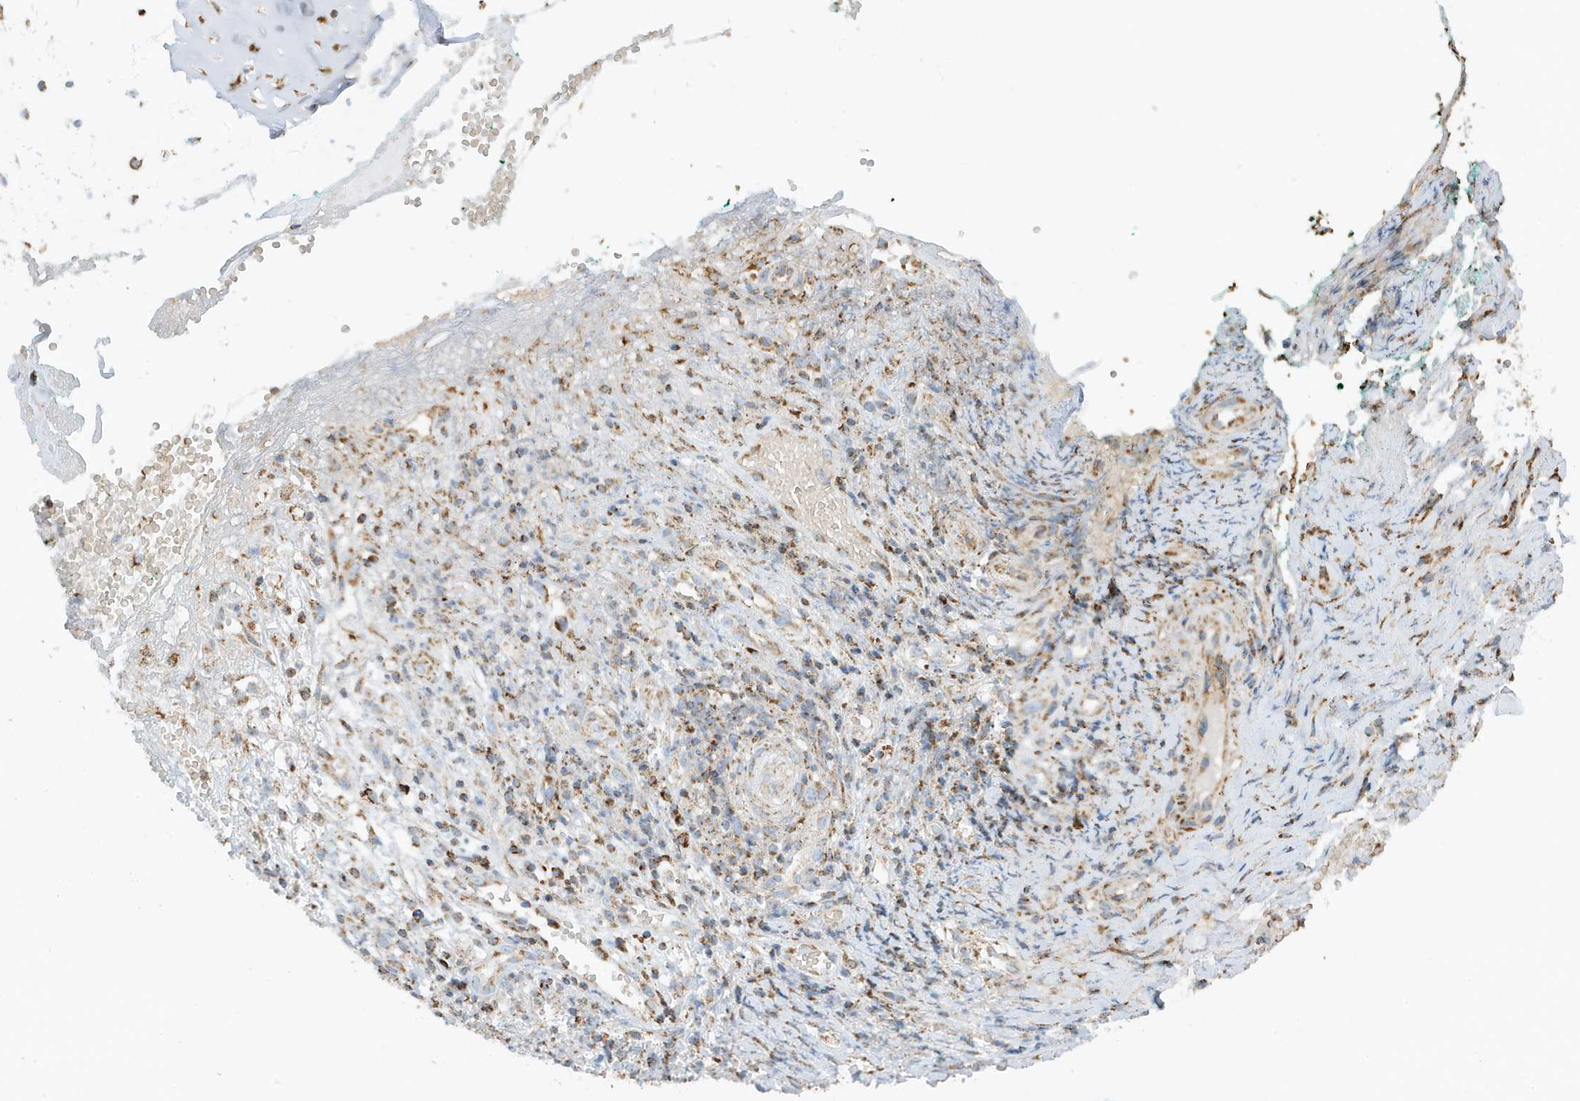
{"staining": {"intensity": "moderate", "quantity": ">75%", "location": "cytoplasmic/membranous"}, "tissue": "adipose tissue", "cell_type": "Adipocytes", "image_type": "normal", "snomed": [{"axis": "morphology", "description": "Normal tissue, NOS"}, {"axis": "morphology", "description": "Basal cell carcinoma"}, {"axis": "topography", "description": "Cartilage tissue"}, {"axis": "topography", "description": "Nasopharynx"}, {"axis": "topography", "description": "Oral tissue"}], "caption": "Adipose tissue was stained to show a protein in brown. There is medium levels of moderate cytoplasmic/membranous staining in approximately >75% of adipocytes. The protein of interest is stained brown, and the nuclei are stained in blue (DAB IHC with brightfield microscopy, high magnification).", "gene": "ATP5ME", "patient": {"sex": "female", "age": 77}}